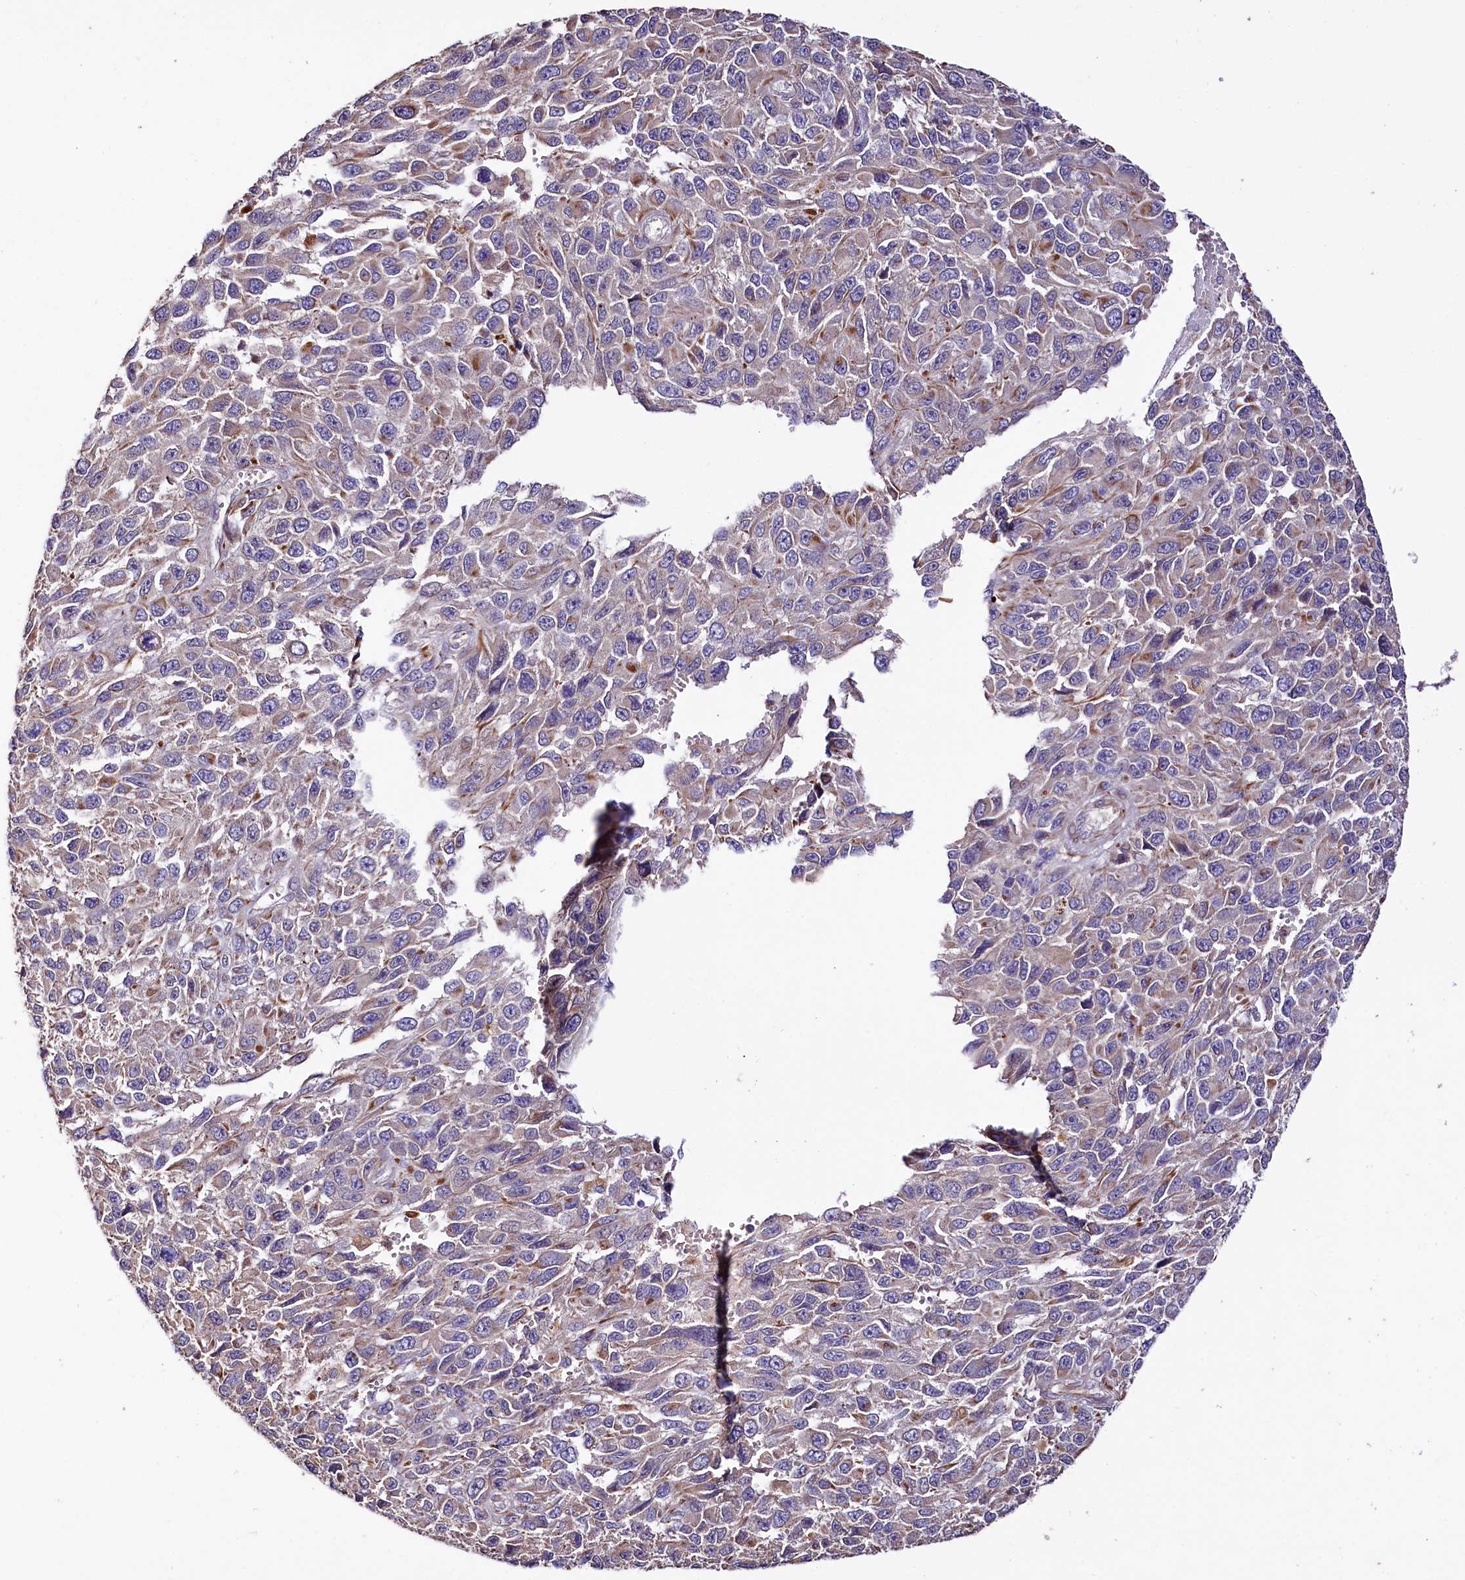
{"staining": {"intensity": "moderate", "quantity": "<25%", "location": "cytoplasmic/membranous"}, "tissue": "melanoma", "cell_type": "Tumor cells", "image_type": "cancer", "snomed": [{"axis": "morphology", "description": "Normal tissue, NOS"}, {"axis": "morphology", "description": "Malignant melanoma, NOS"}, {"axis": "topography", "description": "Skin"}], "caption": "This histopathology image reveals IHC staining of human melanoma, with low moderate cytoplasmic/membranous expression in approximately <25% of tumor cells.", "gene": "TTC12", "patient": {"sex": "female", "age": 96}}